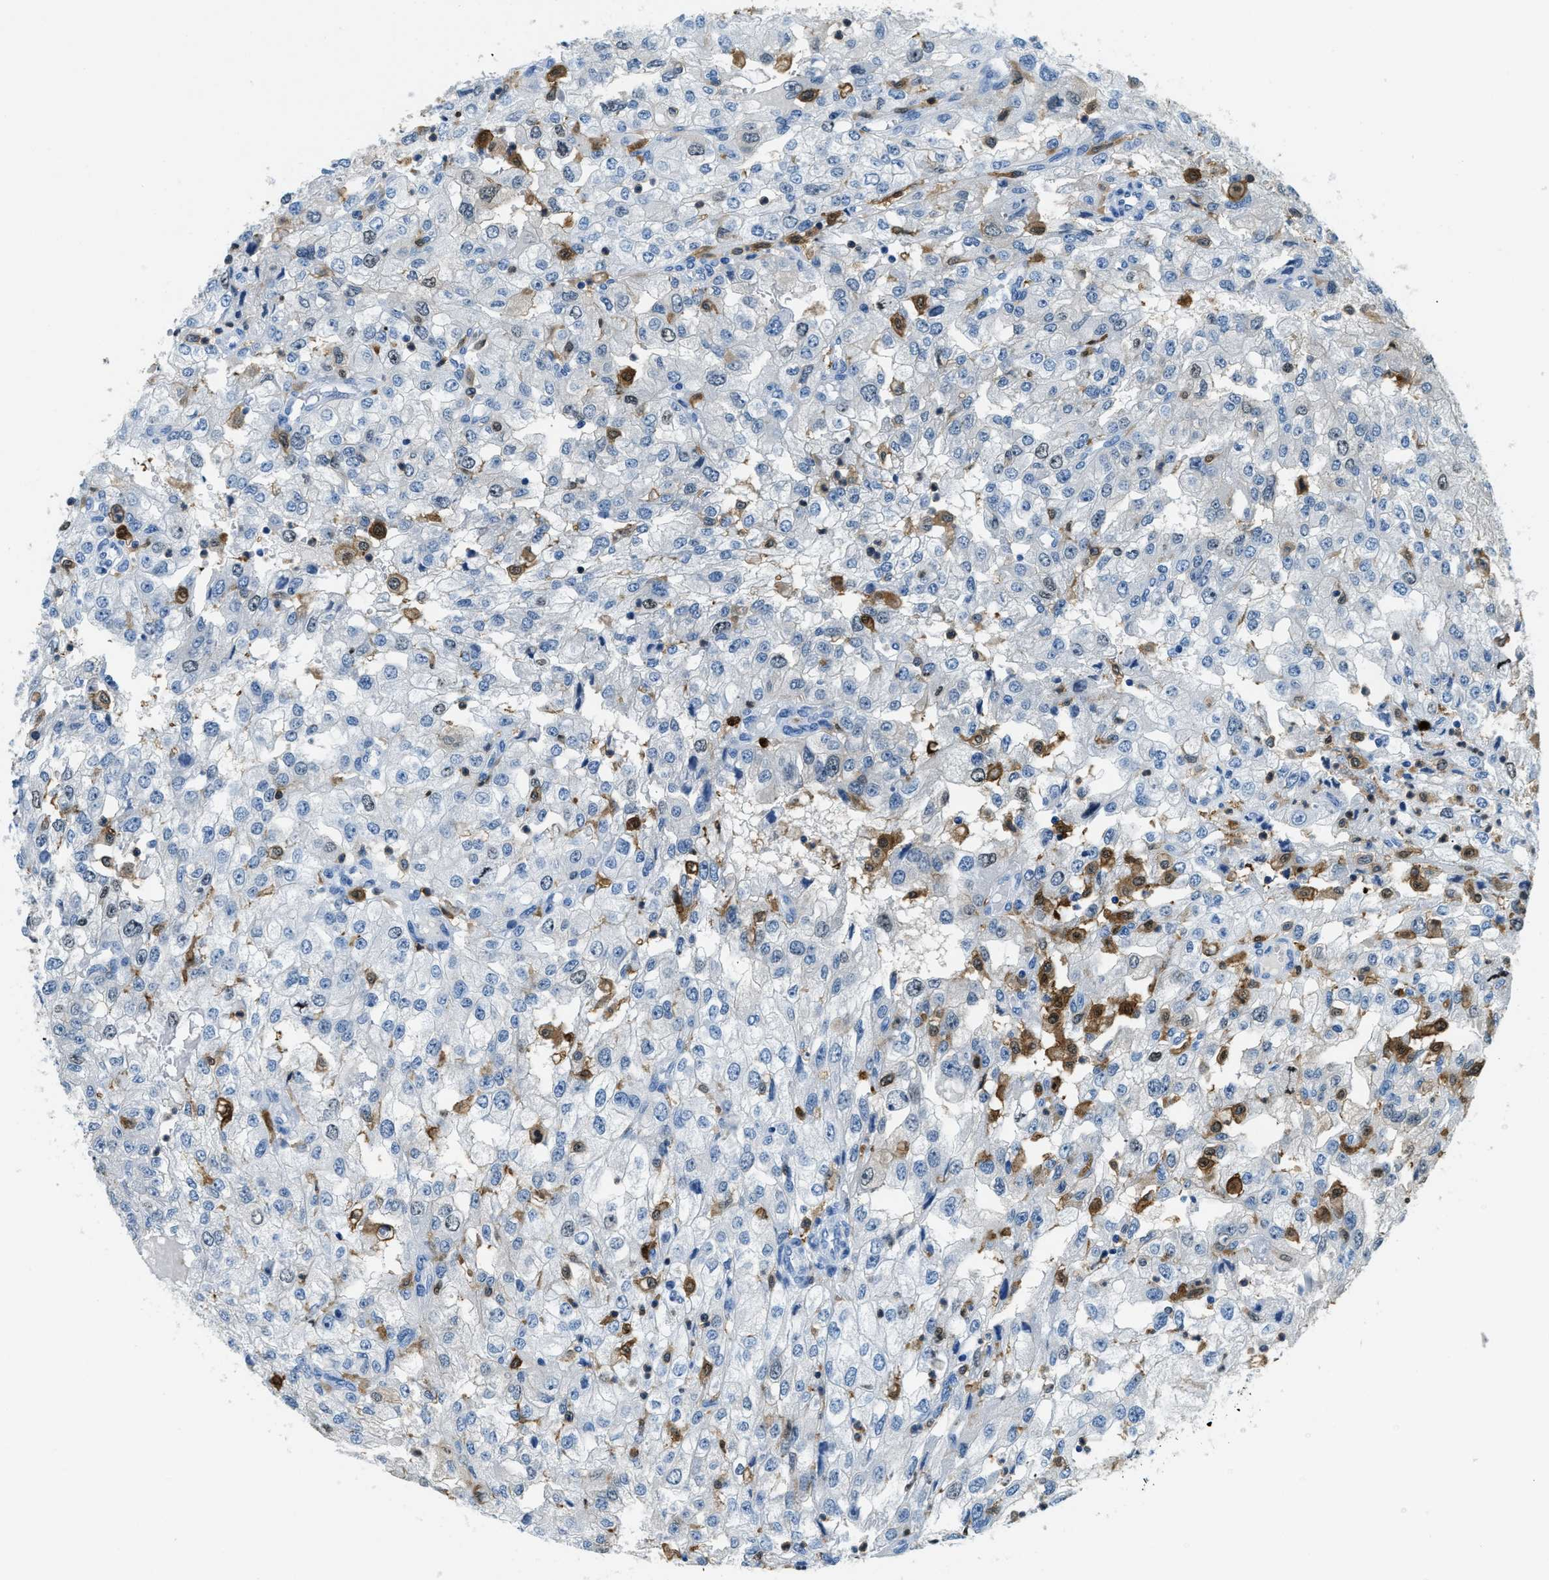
{"staining": {"intensity": "negative", "quantity": "none", "location": "none"}, "tissue": "renal cancer", "cell_type": "Tumor cells", "image_type": "cancer", "snomed": [{"axis": "morphology", "description": "Adenocarcinoma, NOS"}, {"axis": "topography", "description": "Kidney"}], "caption": "This histopathology image is of renal cancer (adenocarcinoma) stained with immunohistochemistry (IHC) to label a protein in brown with the nuclei are counter-stained blue. There is no staining in tumor cells. The staining is performed using DAB brown chromogen with nuclei counter-stained in using hematoxylin.", "gene": "CAPG", "patient": {"sex": "female", "age": 54}}